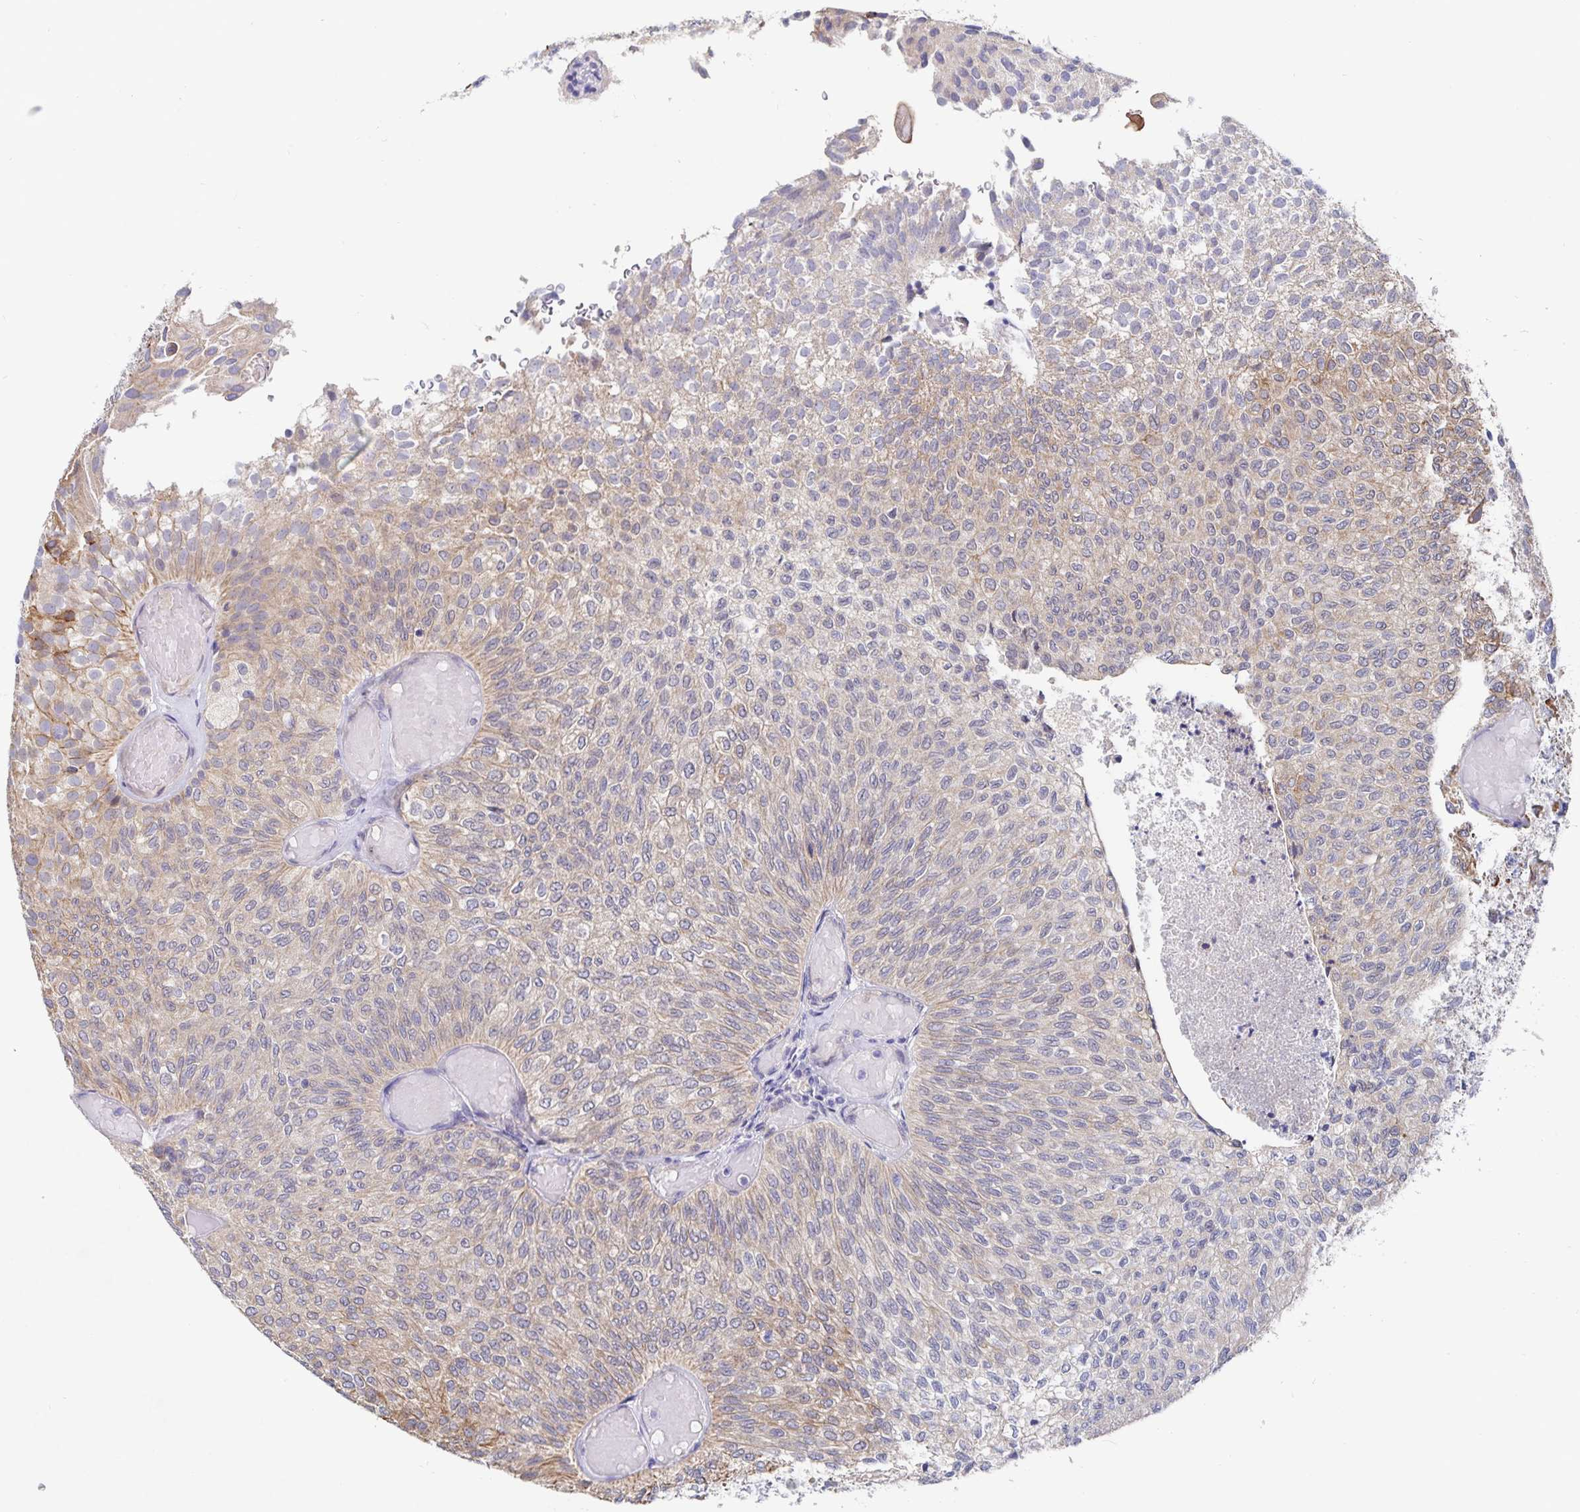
{"staining": {"intensity": "weak", "quantity": "25%-75%", "location": "cytoplasmic/membranous"}, "tissue": "urothelial cancer", "cell_type": "Tumor cells", "image_type": "cancer", "snomed": [{"axis": "morphology", "description": "Urothelial carcinoma, Low grade"}, {"axis": "topography", "description": "Urinary bladder"}], "caption": "A histopathology image of human urothelial cancer stained for a protein shows weak cytoplasmic/membranous brown staining in tumor cells.", "gene": "ZIK1", "patient": {"sex": "male", "age": 78}}